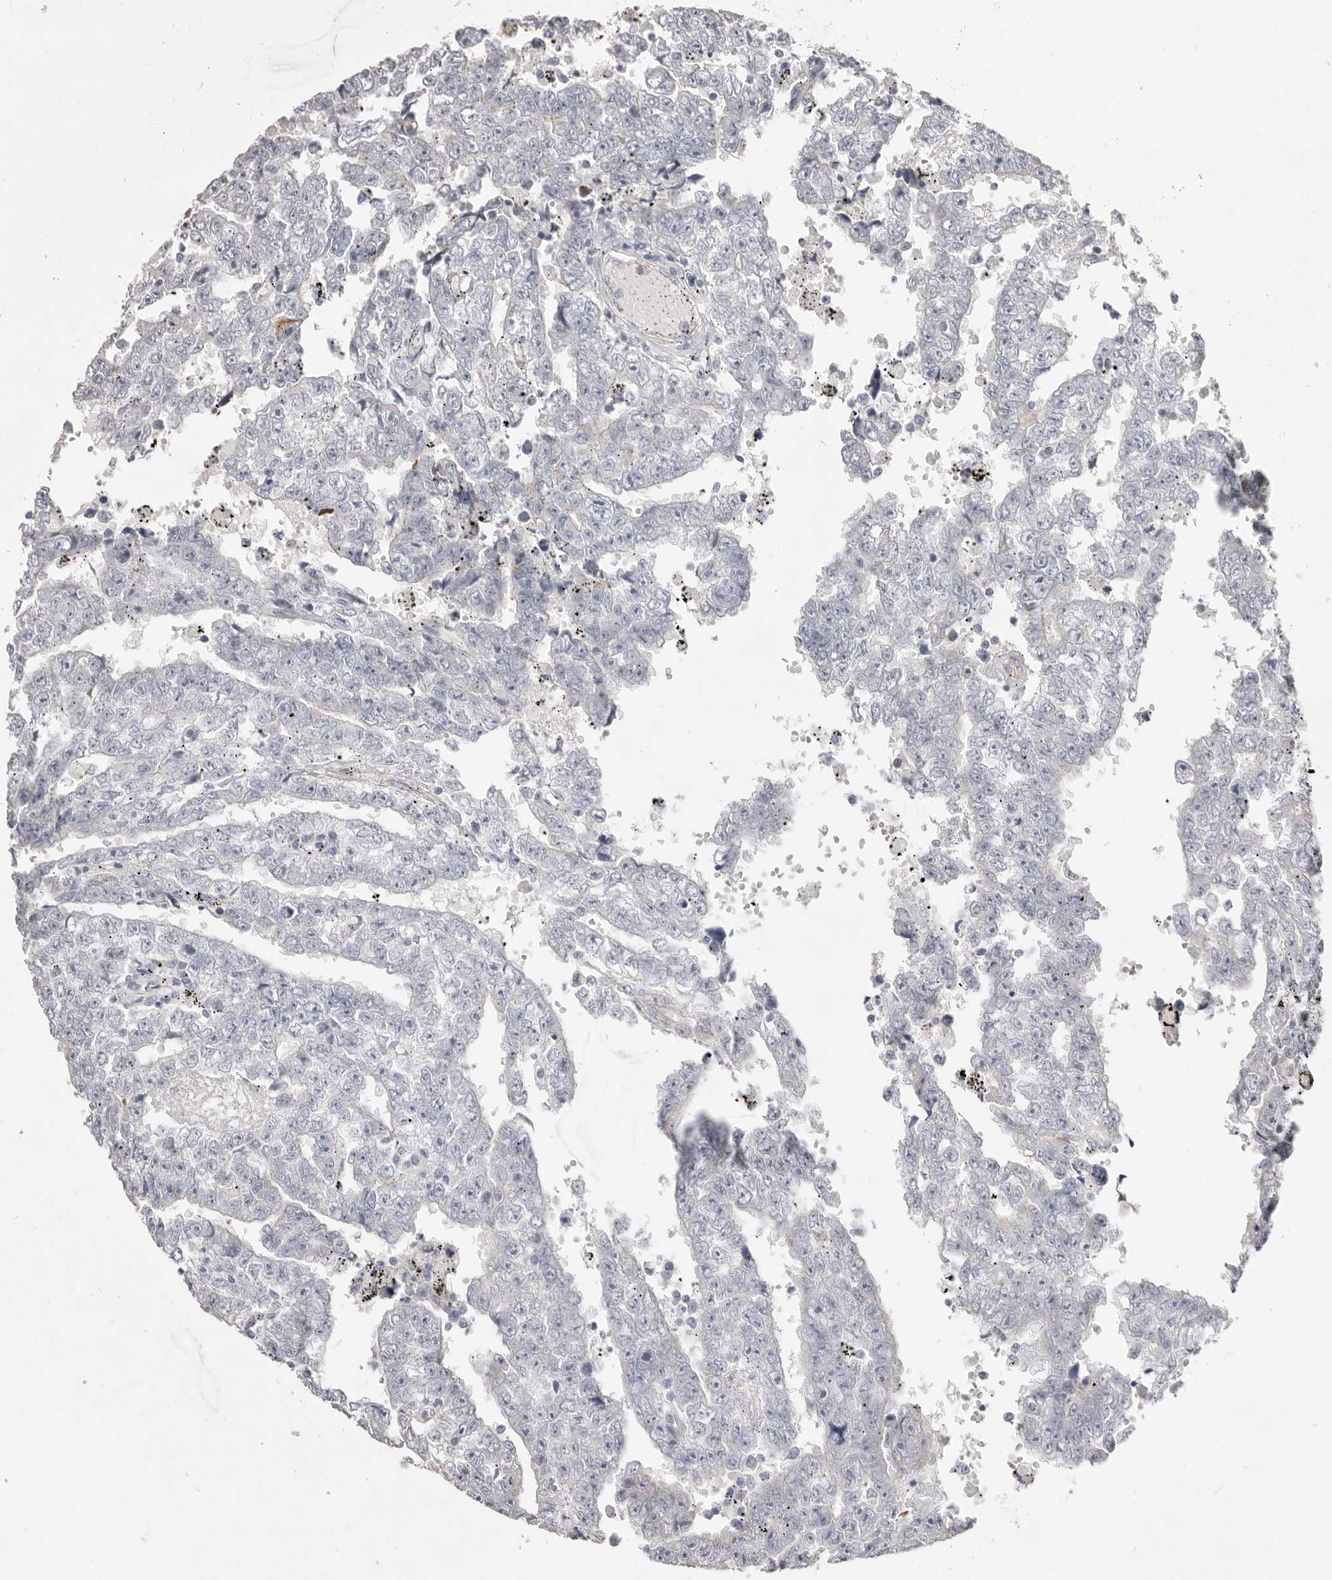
{"staining": {"intensity": "negative", "quantity": "none", "location": "none"}, "tissue": "testis cancer", "cell_type": "Tumor cells", "image_type": "cancer", "snomed": [{"axis": "morphology", "description": "Carcinoma, Embryonal, NOS"}, {"axis": "topography", "description": "Testis"}], "caption": "High magnification brightfield microscopy of testis embryonal carcinoma stained with DAB (brown) and counterstained with hematoxylin (blue): tumor cells show no significant staining.", "gene": "ZYG11B", "patient": {"sex": "male", "age": 25}}